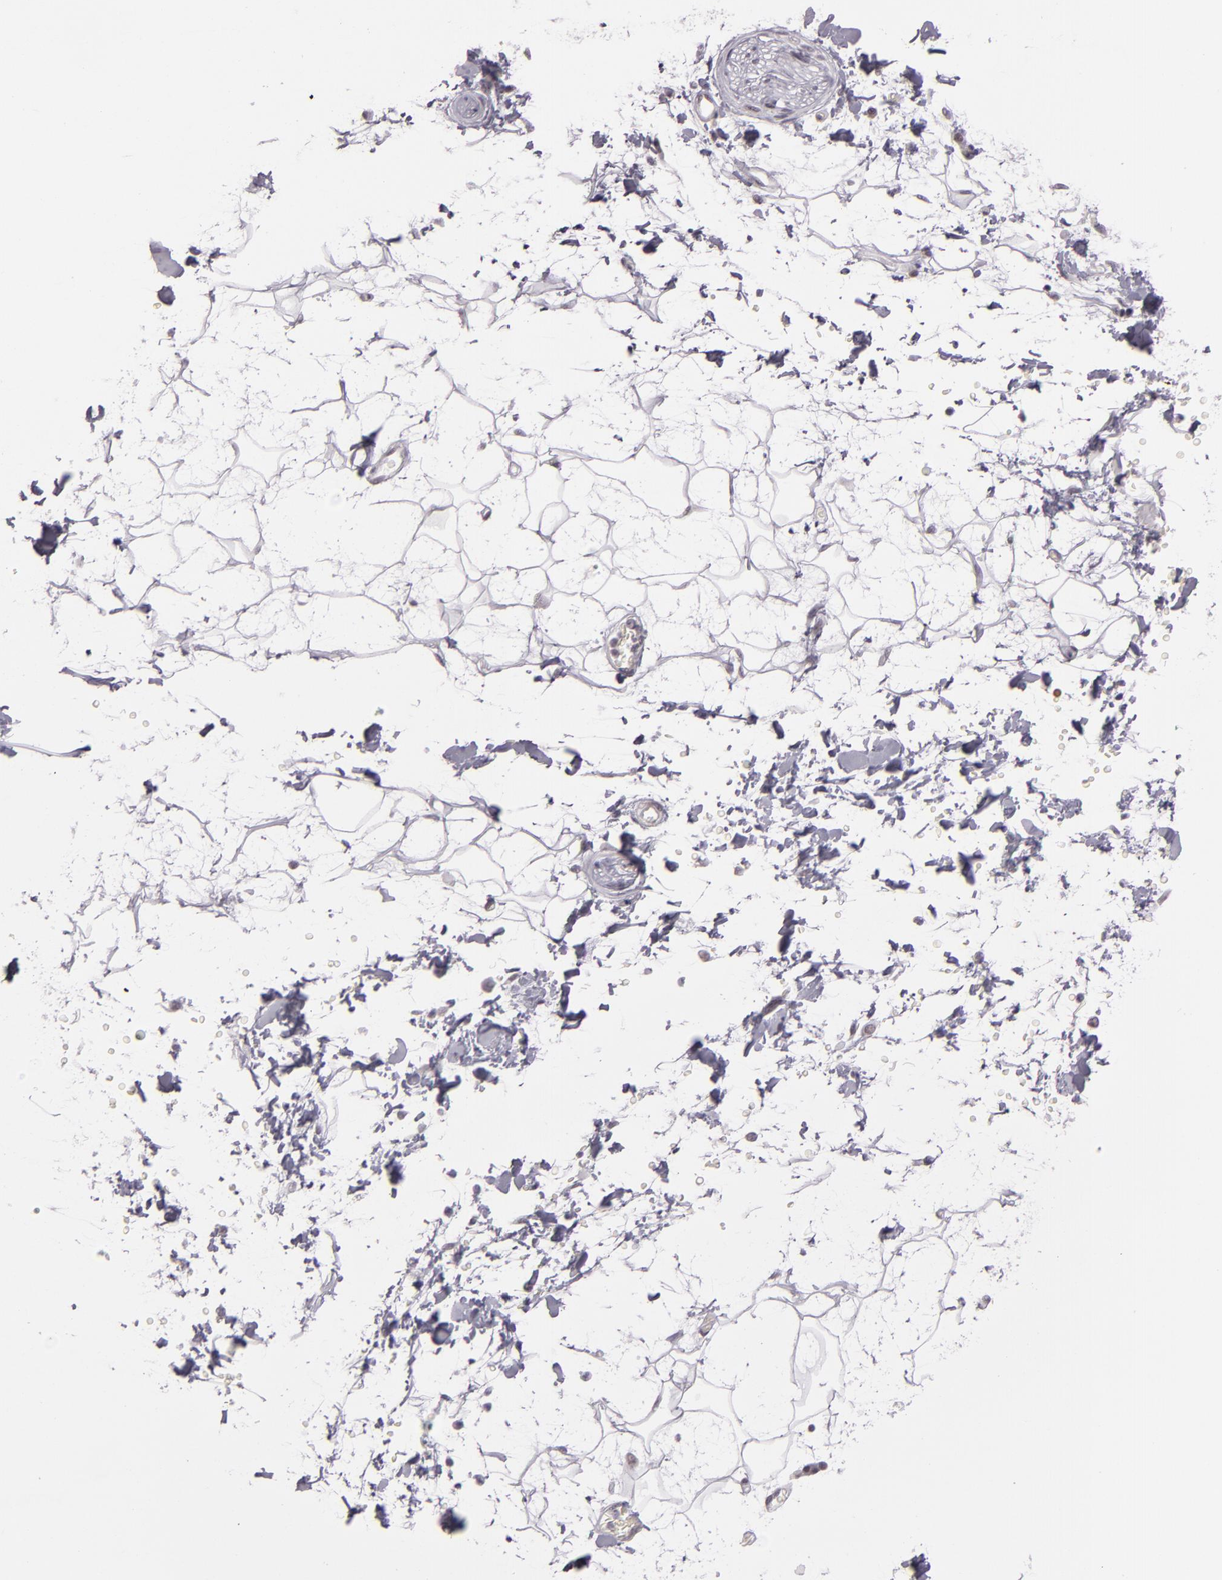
{"staining": {"intensity": "negative", "quantity": "none", "location": "none"}, "tissue": "adipose tissue", "cell_type": "Adipocytes", "image_type": "normal", "snomed": [{"axis": "morphology", "description": "Normal tissue, NOS"}, {"axis": "topography", "description": "Soft tissue"}], "caption": "The histopathology image exhibits no significant staining in adipocytes of adipose tissue. The staining is performed using DAB brown chromogen with nuclei counter-stained in using hematoxylin.", "gene": "ZNF205", "patient": {"sex": "male", "age": 72}}